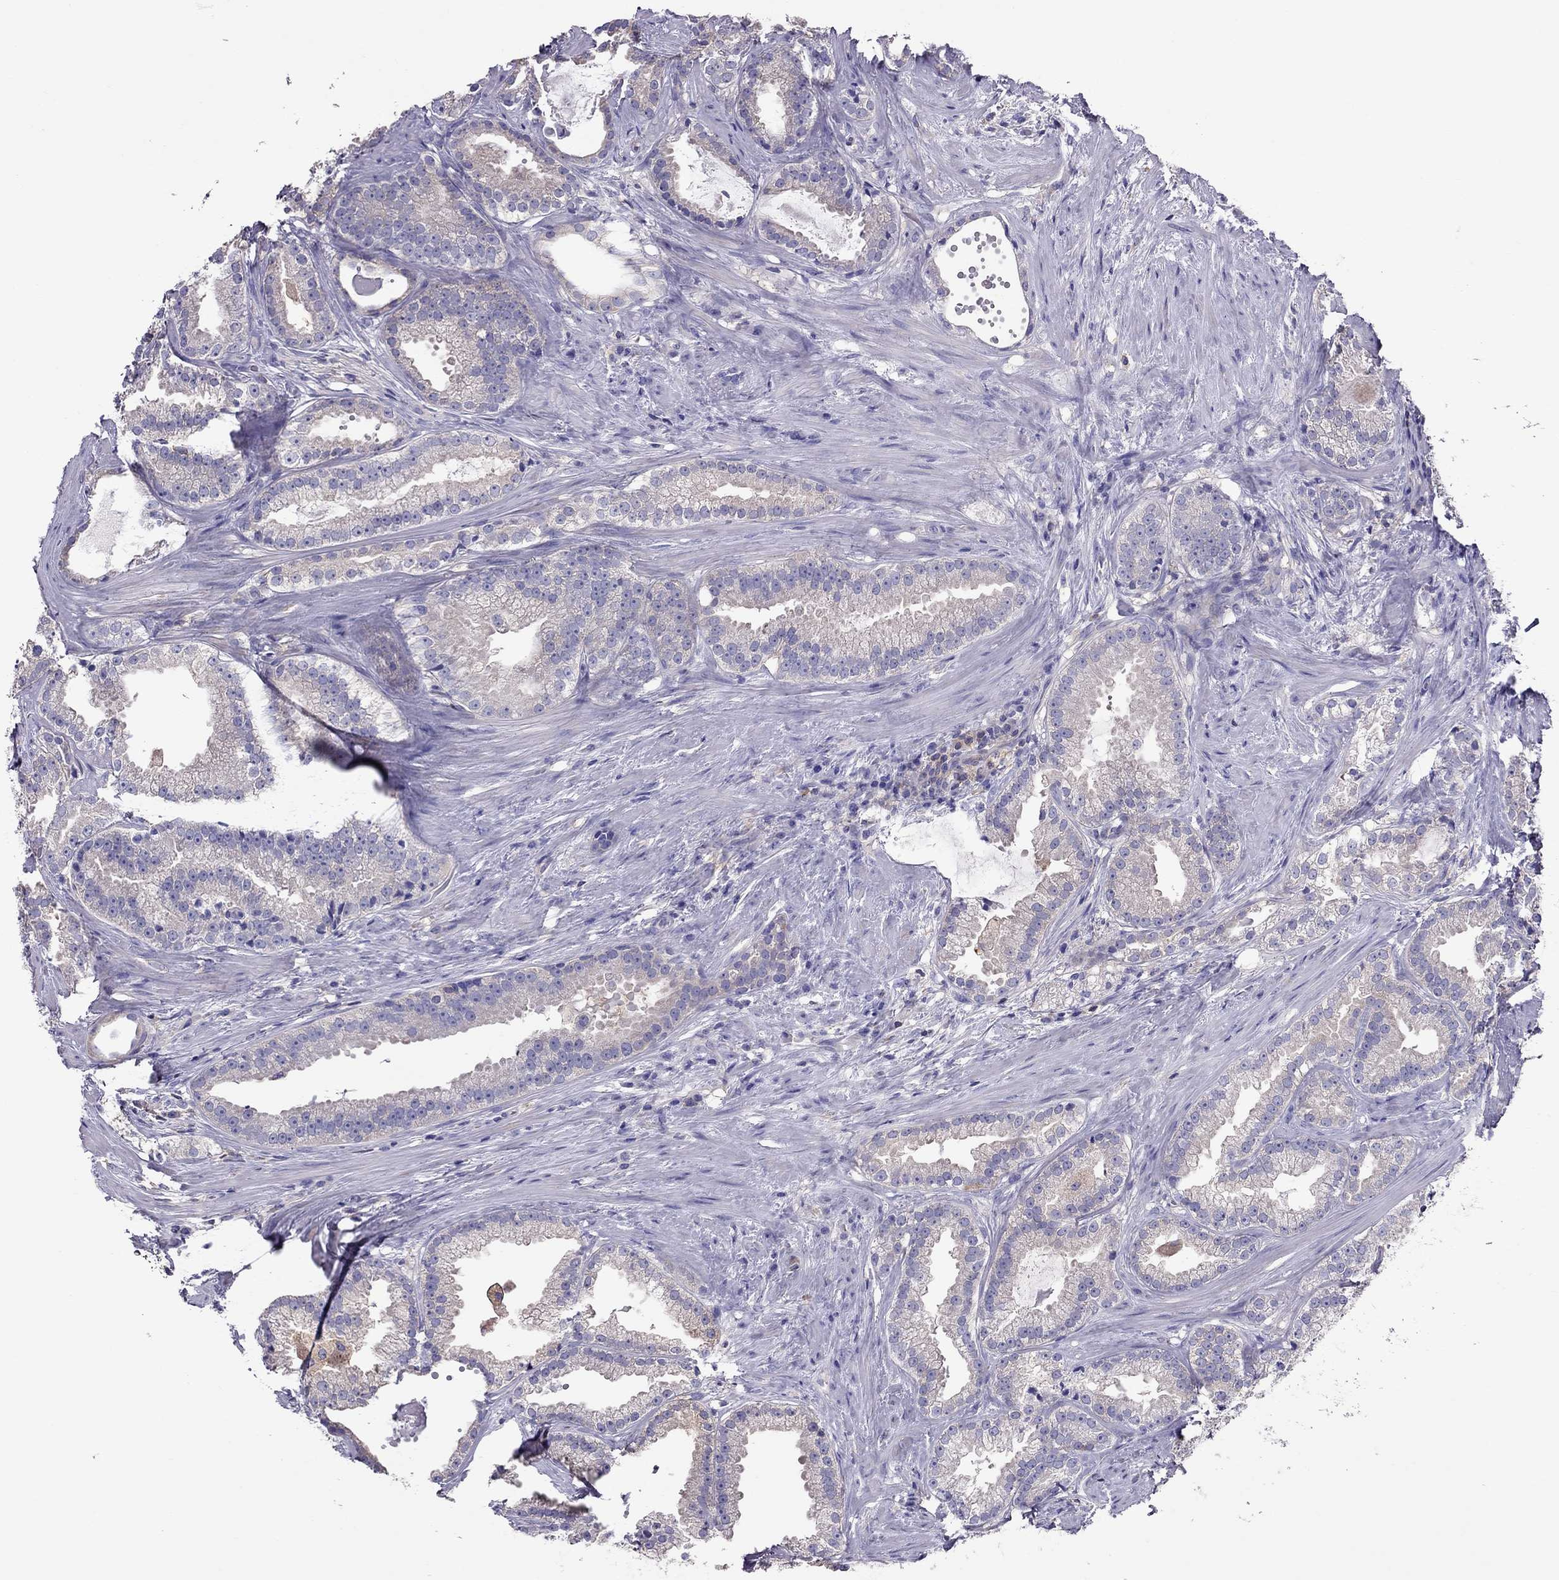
{"staining": {"intensity": "negative", "quantity": "none", "location": "none"}, "tissue": "prostate cancer", "cell_type": "Tumor cells", "image_type": "cancer", "snomed": [{"axis": "morphology", "description": "Adenocarcinoma, NOS"}, {"axis": "morphology", "description": "Adenocarcinoma, High grade"}, {"axis": "topography", "description": "Prostate"}], "caption": "Immunohistochemistry (IHC) micrograph of human prostate cancer stained for a protein (brown), which exhibits no positivity in tumor cells.", "gene": "TEX22", "patient": {"sex": "male", "age": 64}}